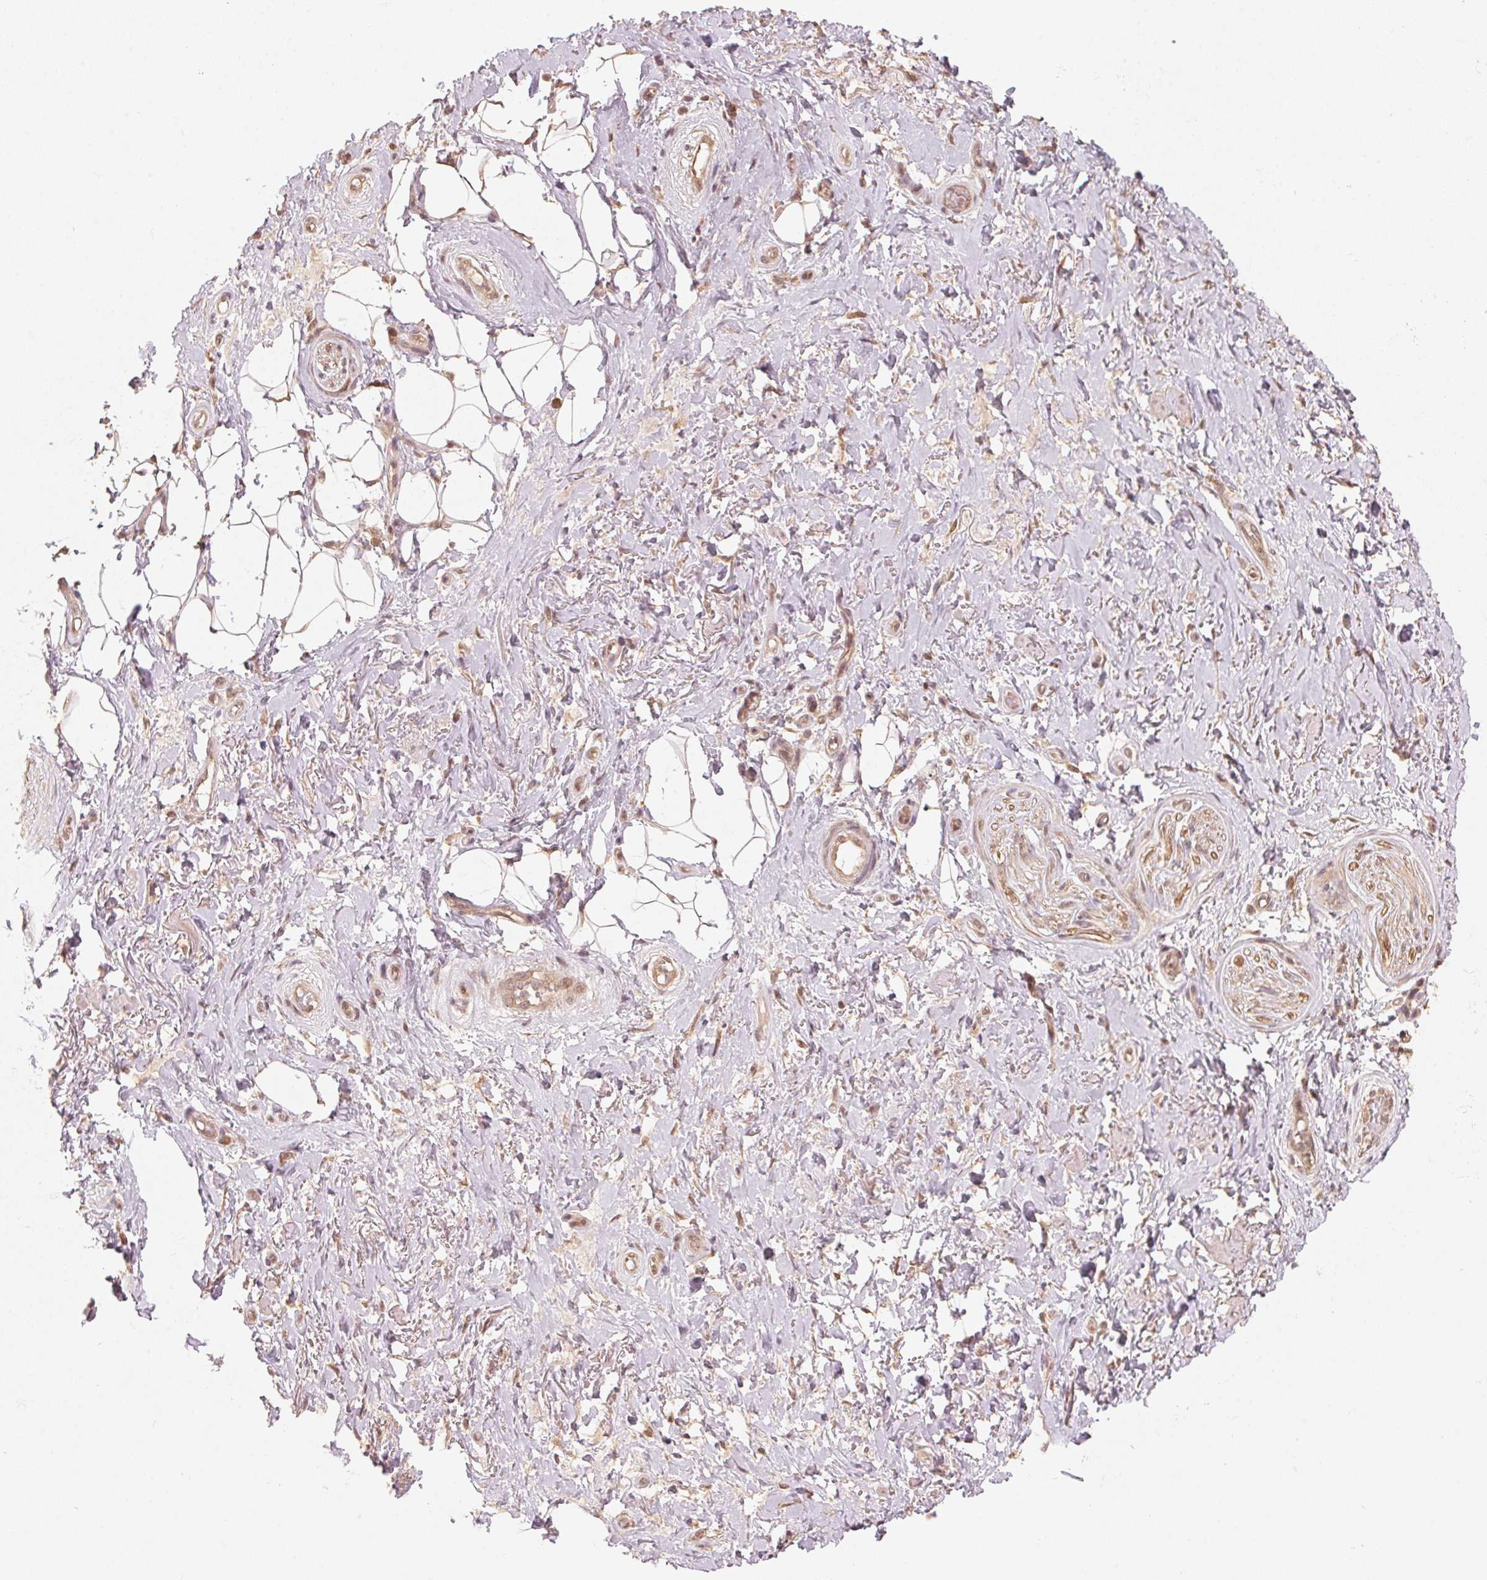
{"staining": {"intensity": "negative", "quantity": "none", "location": "none"}, "tissue": "adipose tissue", "cell_type": "Adipocytes", "image_type": "normal", "snomed": [{"axis": "morphology", "description": "Normal tissue, NOS"}, {"axis": "topography", "description": "Anal"}, {"axis": "topography", "description": "Peripheral nerve tissue"}], "caption": "Immunohistochemistry micrograph of unremarkable human adipose tissue stained for a protein (brown), which reveals no positivity in adipocytes.", "gene": "C2orf73", "patient": {"sex": "male", "age": 53}}